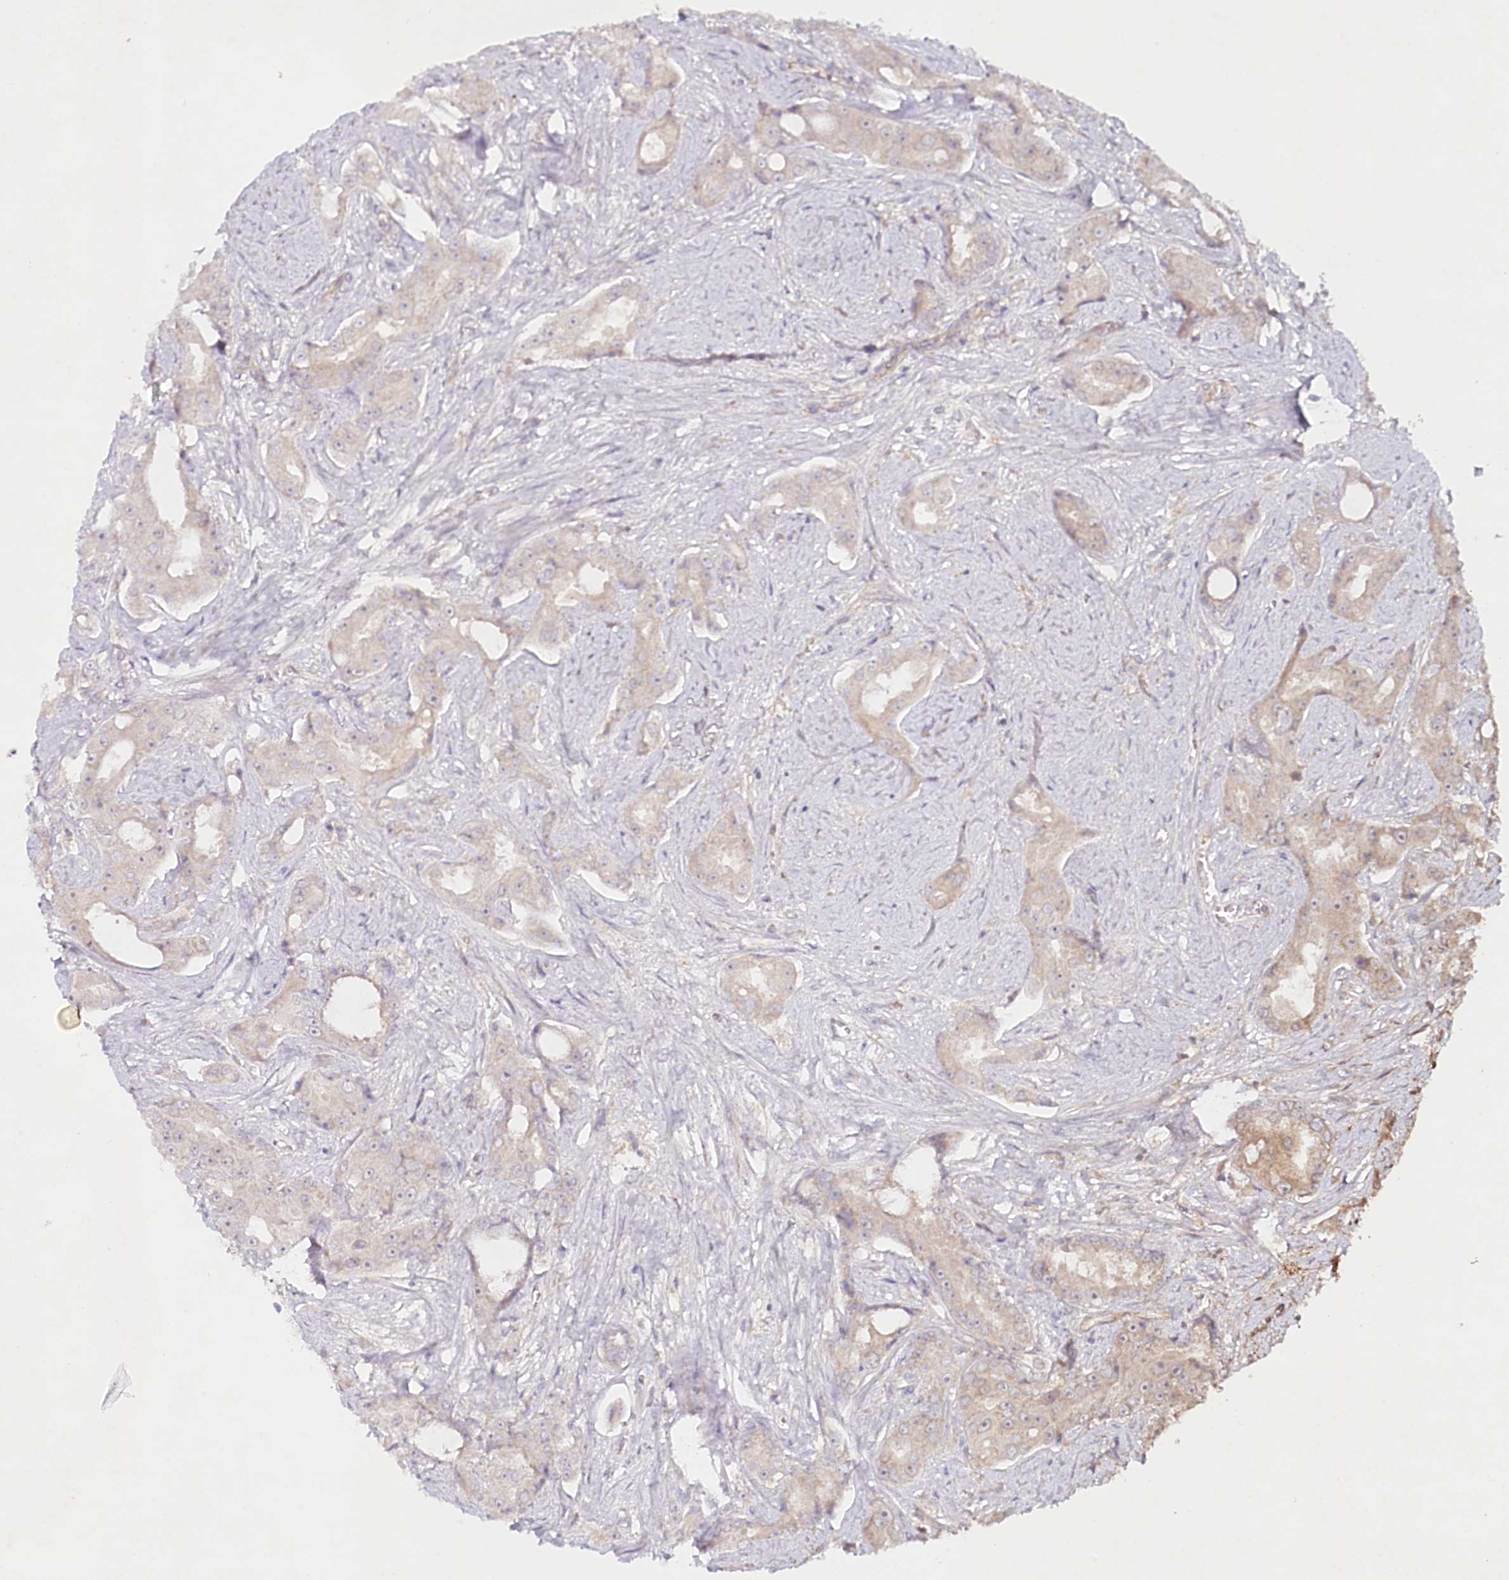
{"staining": {"intensity": "weak", "quantity": "<25%", "location": "cytoplasmic/membranous"}, "tissue": "prostate cancer", "cell_type": "Tumor cells", "image_type": "cancer", "snomed": [{"axis": "morphology", "description": "Adenocarcinoma, High grade"}, {"axis": "topography", "description": "Prostate"}], "caption": "This photomicrograph is of prostate cancer stained with immunohistochemistry (IHC) to label a protein in brown with the nuclei are counter-stained blue. There is no staining in tumor cells. The staining is performed using DAB (3,3'-diaminobenzidine) brown chromogen with nuclei counter-stained in using hematoxylin.", "gene": "TNIP1", "patient": {"sex": "male", "age": 73}}